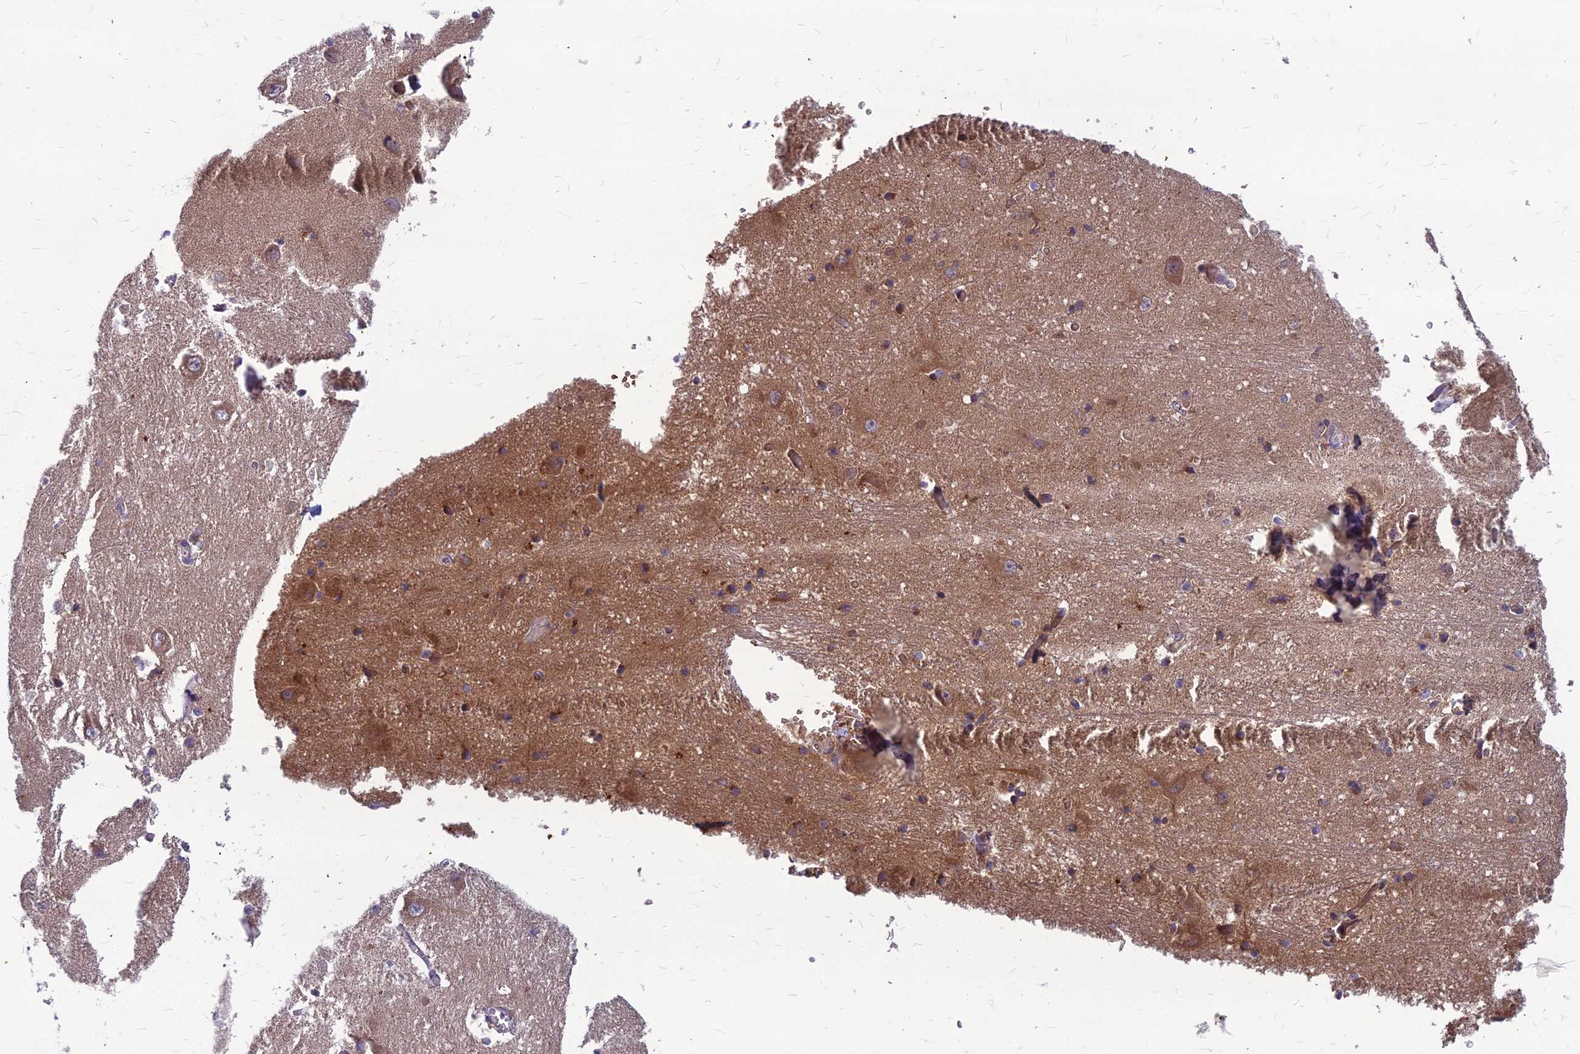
{"staining": {"intensity": "moderate", "quantity": "<25%", "location": "cytoplasmic/membranous"}, "tissue": "caudate", "cell_type": "Glial cells", "image_type": "normal", "snomed": [{"axis": "morphology", "description": "Normal tissue, NOS"}, {"axis": "topography", "description": "Lateral ventricle wall"}], "caption": "This micrograph shows IHC staining of normal caudate, with low moderate cytoplasmic/membranous expression in approximately <25% of glial cells.", "gene": "MFSD8", "patient": {"sex": "male", "age": 37}}